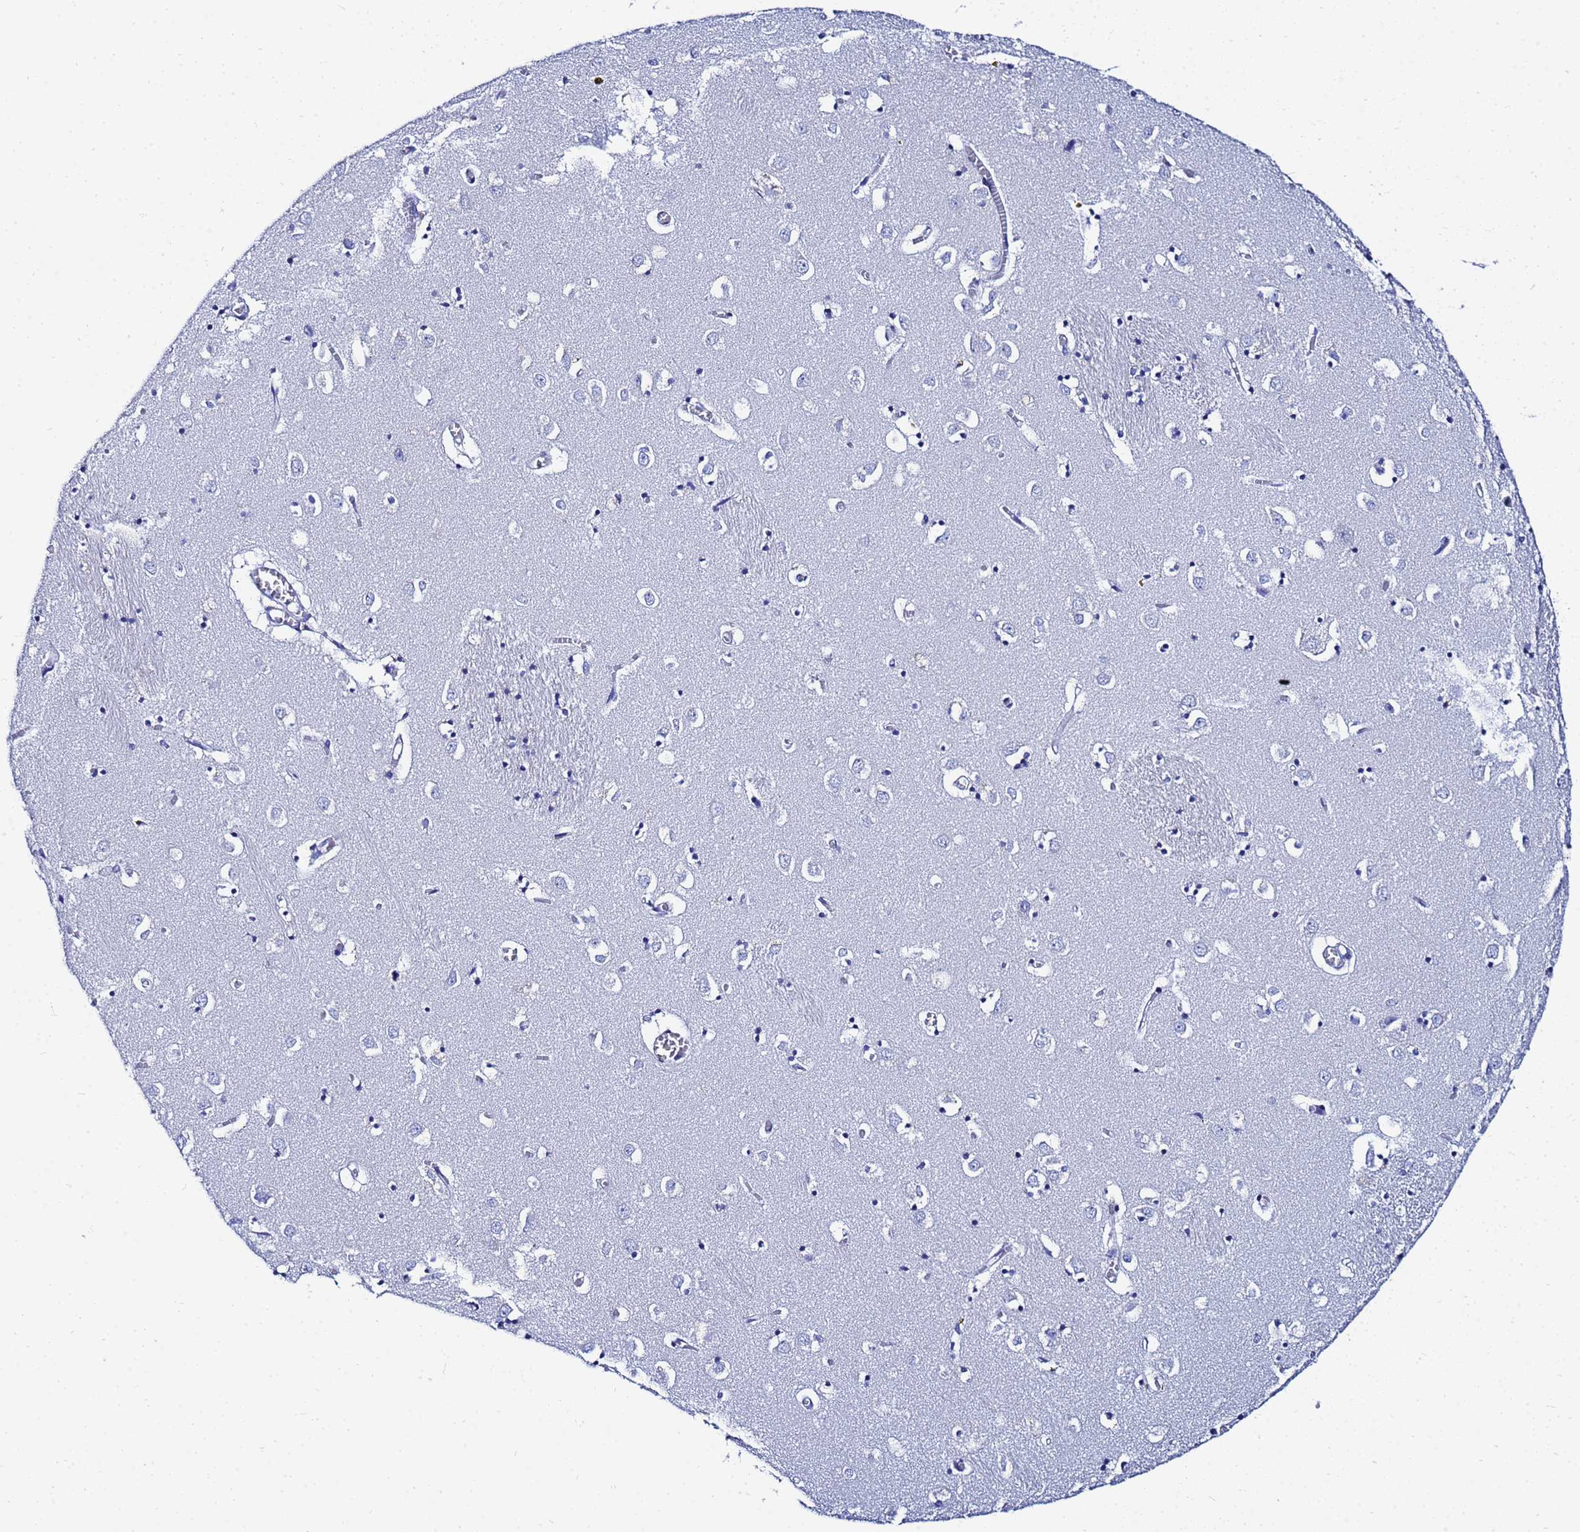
{"staining": {"intensity": "negative", "quantity": "none", "location": "none"}, "tissue": "caudate", "cell_type": "Glial cells", "image_type": "normal", "snomed": [{"axis": "morphology", "description": "Normal tissue, NOS"}, {"axis": "topography", "description": "Lateral ventricle wall"}], "caption": "Protein analysis of unremarkable caudate shows no significant staining in glial cells. The staining is performed using DAB brown chromogen with nuclei counter-stained in using hematoxylin.", "gene": "AQP12A", "patient": {"sex": "male", "age": 70}}